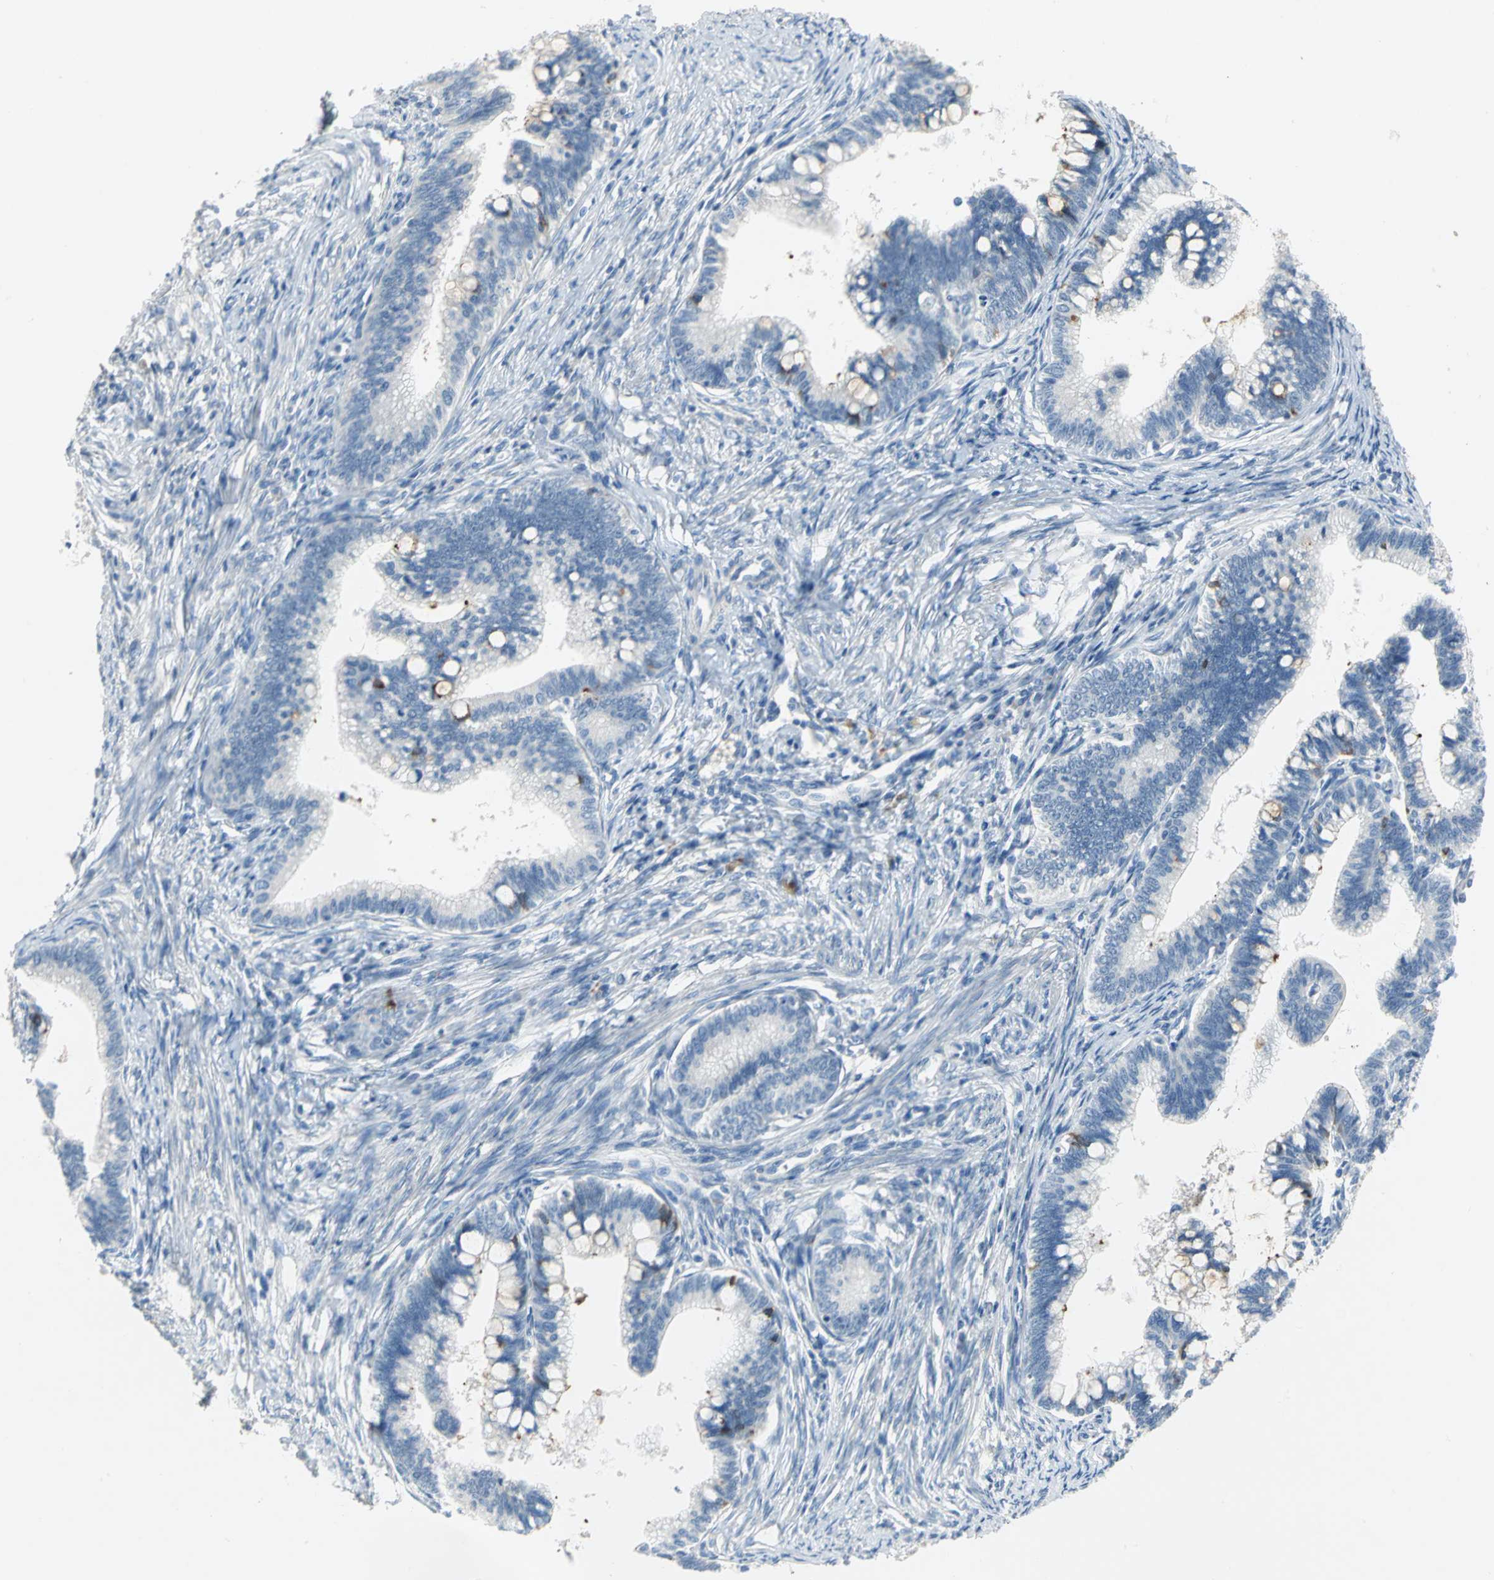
{"staining": {"intensity": "moderate", "quantity": "<25%", "location": "cytoplasmic/membranous"}, "tissue": "cervical cancer", "cell_type": "Tumor cells", "image_type": "cancer", "snomed": [{"axis": "morphology", "description": "Adenocarcinoma, NOS"}, {"axis": "topography", "description": "Cervix"}], "caption": "A brown stain labels moderate cytoplasmic/membranous expression of a protein in adenocarcinoma (cervical) tumor cells.", "gene": "PTGDS", "patient": {"sex": "female", "age": 36}}